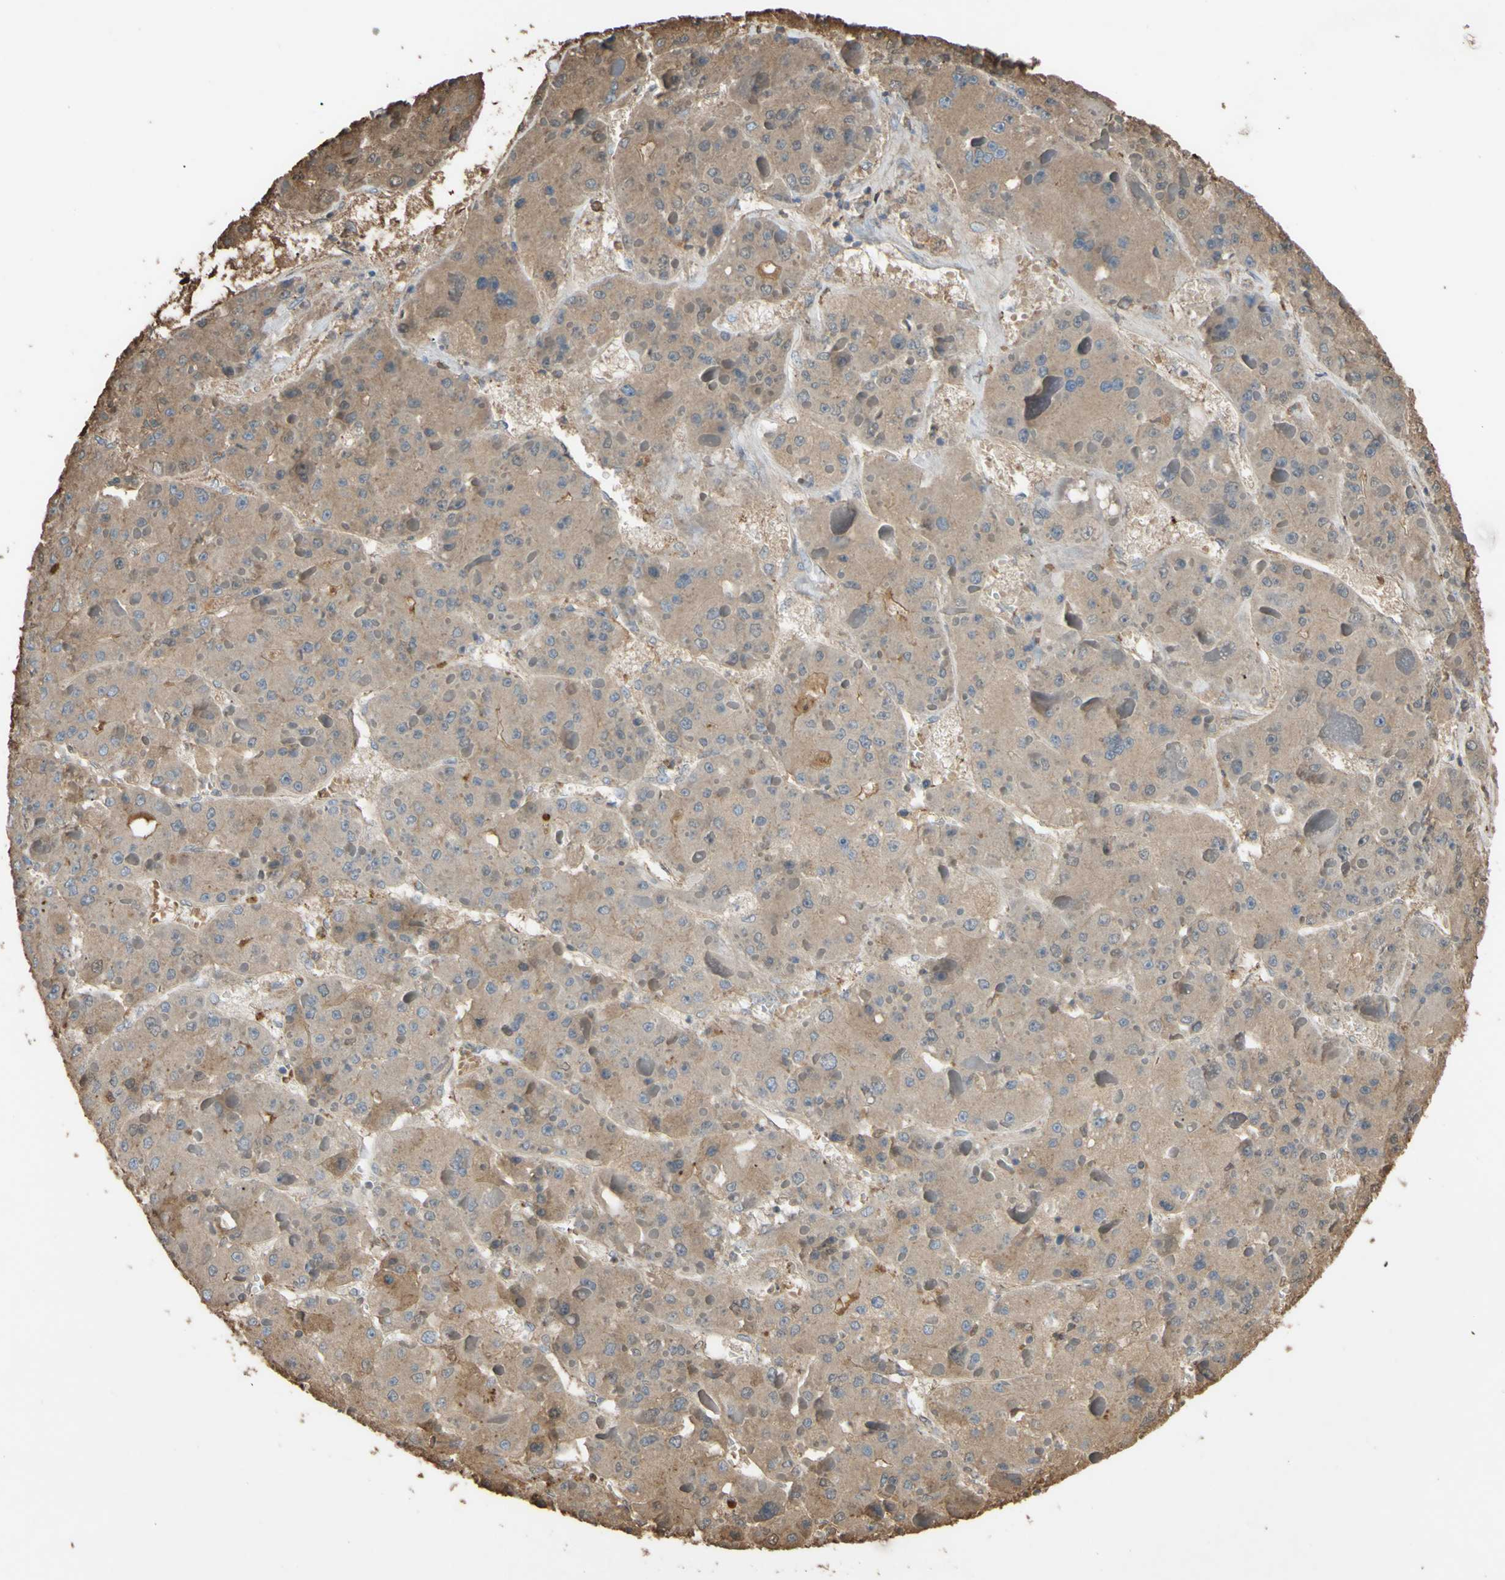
{"staining": {"intensity": "moderate", "quantity": "25%-75%", "location": "cytoplasmic/membranous"}, "tissue": "liver cancer", "cell_type": "Tumor cells", "image_type": "cancer", "snomed": [{"axis": "morphology", "description": "Carcinoma, Hepatocellular, NOS"}, {"axis": "topography", "description": "Liver"}], "caption": "Human liver cancer stained for a protein (brown) demonstrates moderate cytoplasmic/membranous positive expression in approximately 25%-75% of tumor cells.", "gene": "PTGDS", "patient": {"sex": "female", "age": 73}}